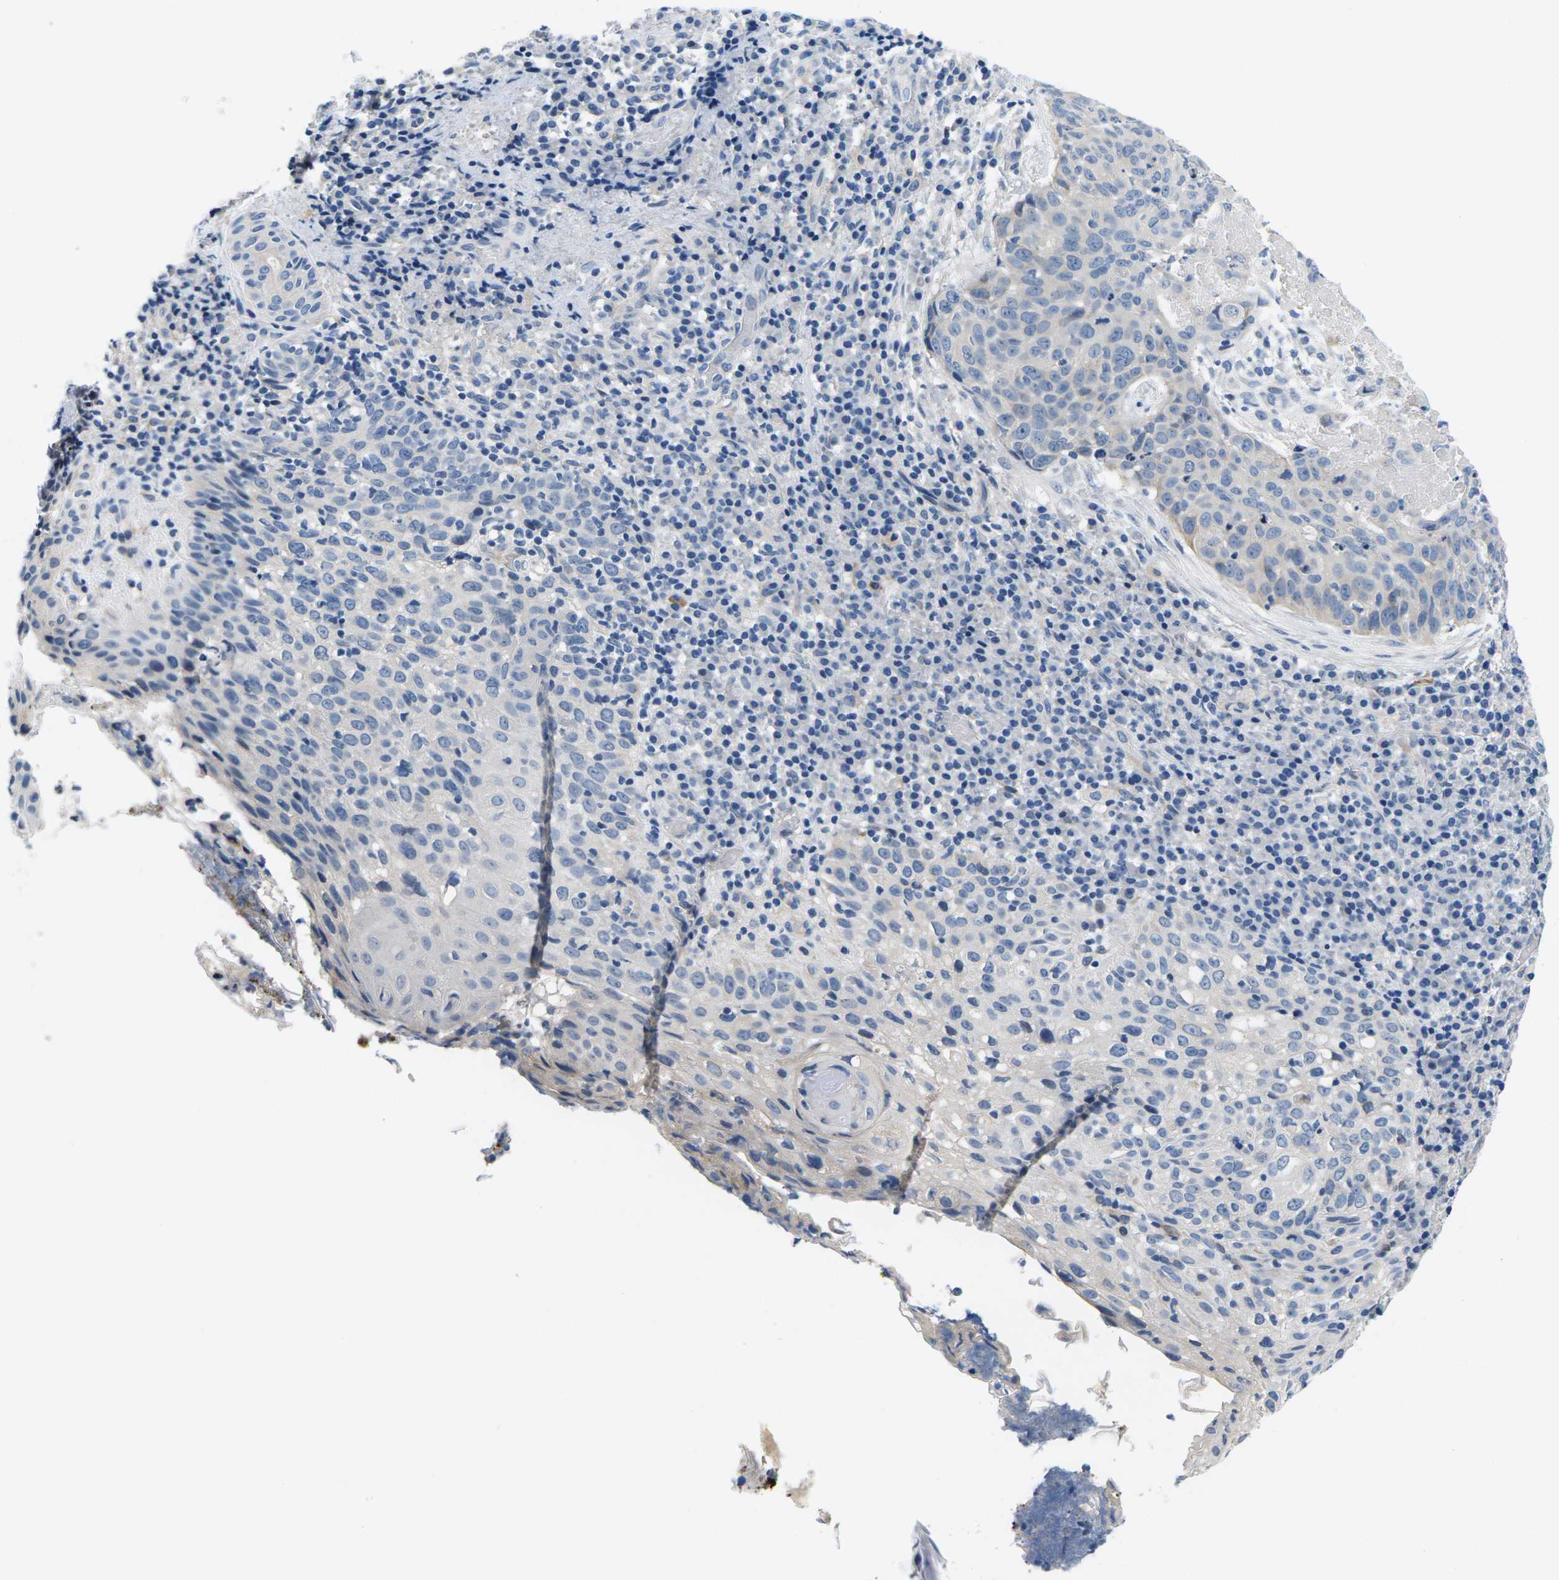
{"staining": {"intensity": "negative", "quantity": "none", "location": "none"}, "tissue": "skin cancer", "cell_type": "Tumor cells", "image_type": "cancer", "snomed": [{"axis": "morphology", "description": "Squamous cell carcinoma in situ, NOS"}, {"axis": "morphology", "description": "Squamous cell carcinoma, NOS"}, {"axis": "topography", "description": "Skin"}], "caption": "High power microscopy histopathology image of an immunohistochemistry histopathology image of squamous cell carcinoma in situ (skin), revealing no significant expression in tumor cells. (DAB (3,3'-diaminobenzidine) immunohistochemistry with hematoxylin counter stain).", "gene": "TSPAN2", "patient": {"sex": "male", "age": 93}}